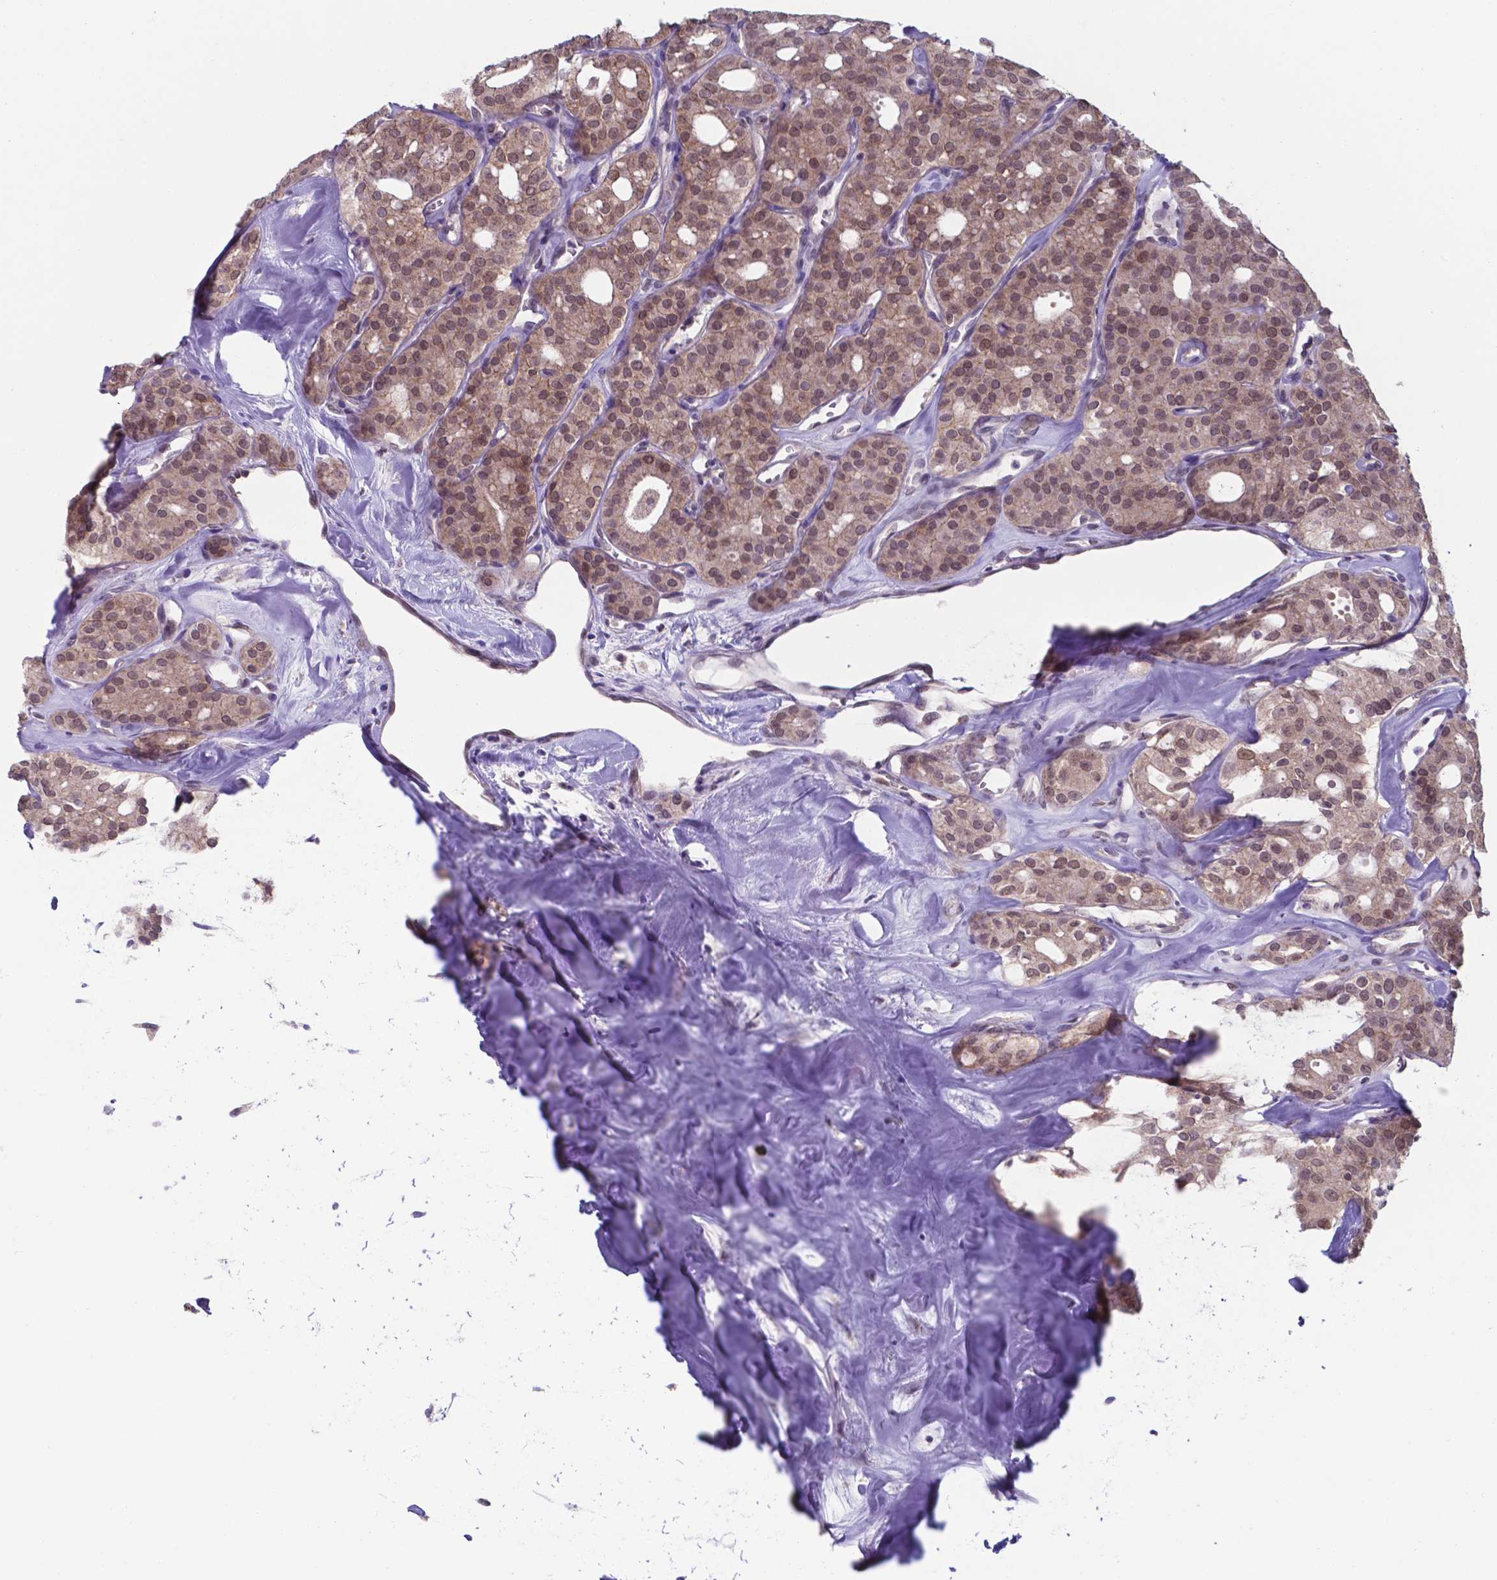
{"staining": {"intensity": "moderate", "quantity": ">75%", "location": "cytoplasmic/membranous,nuclear"}, "tissue": "thyroid cancer", "cell_type": "Tumor cells", "image_type": "cancer", "snomed": [{"axis": "morphology", "description": "Follicular adenoma carcinoma, NOS"}, {"axis": "topography", "description": "Thyroid gland"}], "caption": "Moderate cytoplasmic/membranous and nuclear protein positivity is appreciated in approximately >75% of tumor cells in thyroid cancer (follicular adenoma carcinoma). Nuclei are stained in blue.", "gene": "UBE2E2", "patient": {"sex": "male", "age": 75}}